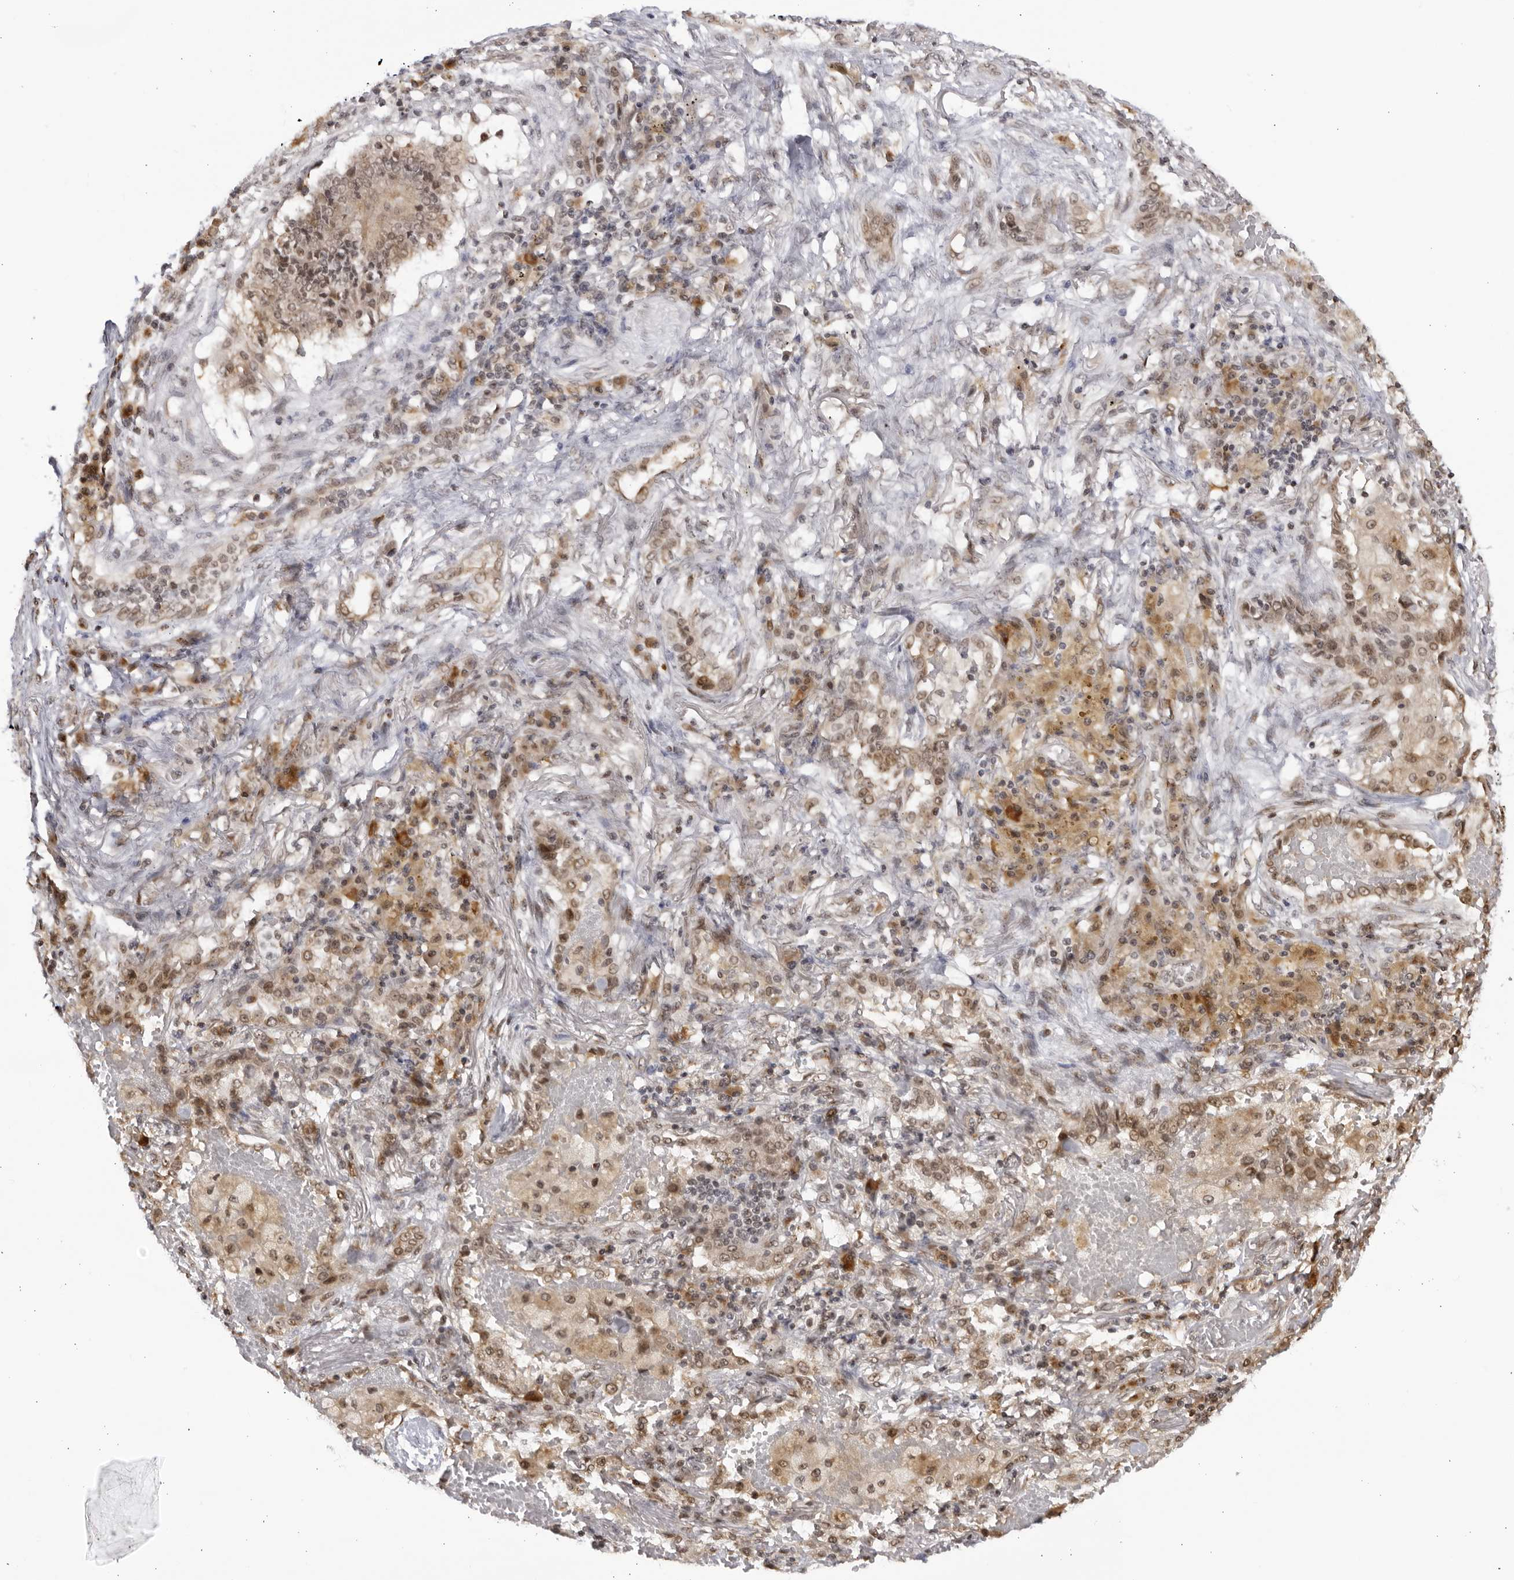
{"staining": {"intensity": "weak", "quantity": "25%-75%", "location": "cytoplasmic/membranous,nuclear"}, "tissue": "lung cancer", "cell_type": "Tumor cells", "image_type": "cancer", "snomed": [{"axis": "morphology", "description": "Squamous cell carcinoma, NOS"}, {"axis": "topography", "description": "Lung"}], "caption": "Lung cancer stained with IHC displays weak cytoplasmic/membranous and nuclear positivity in approximately 25%-75% of tumor cells.", "gene": "RASGEF1C", "patient": {"sex": "male", "age": 61}}